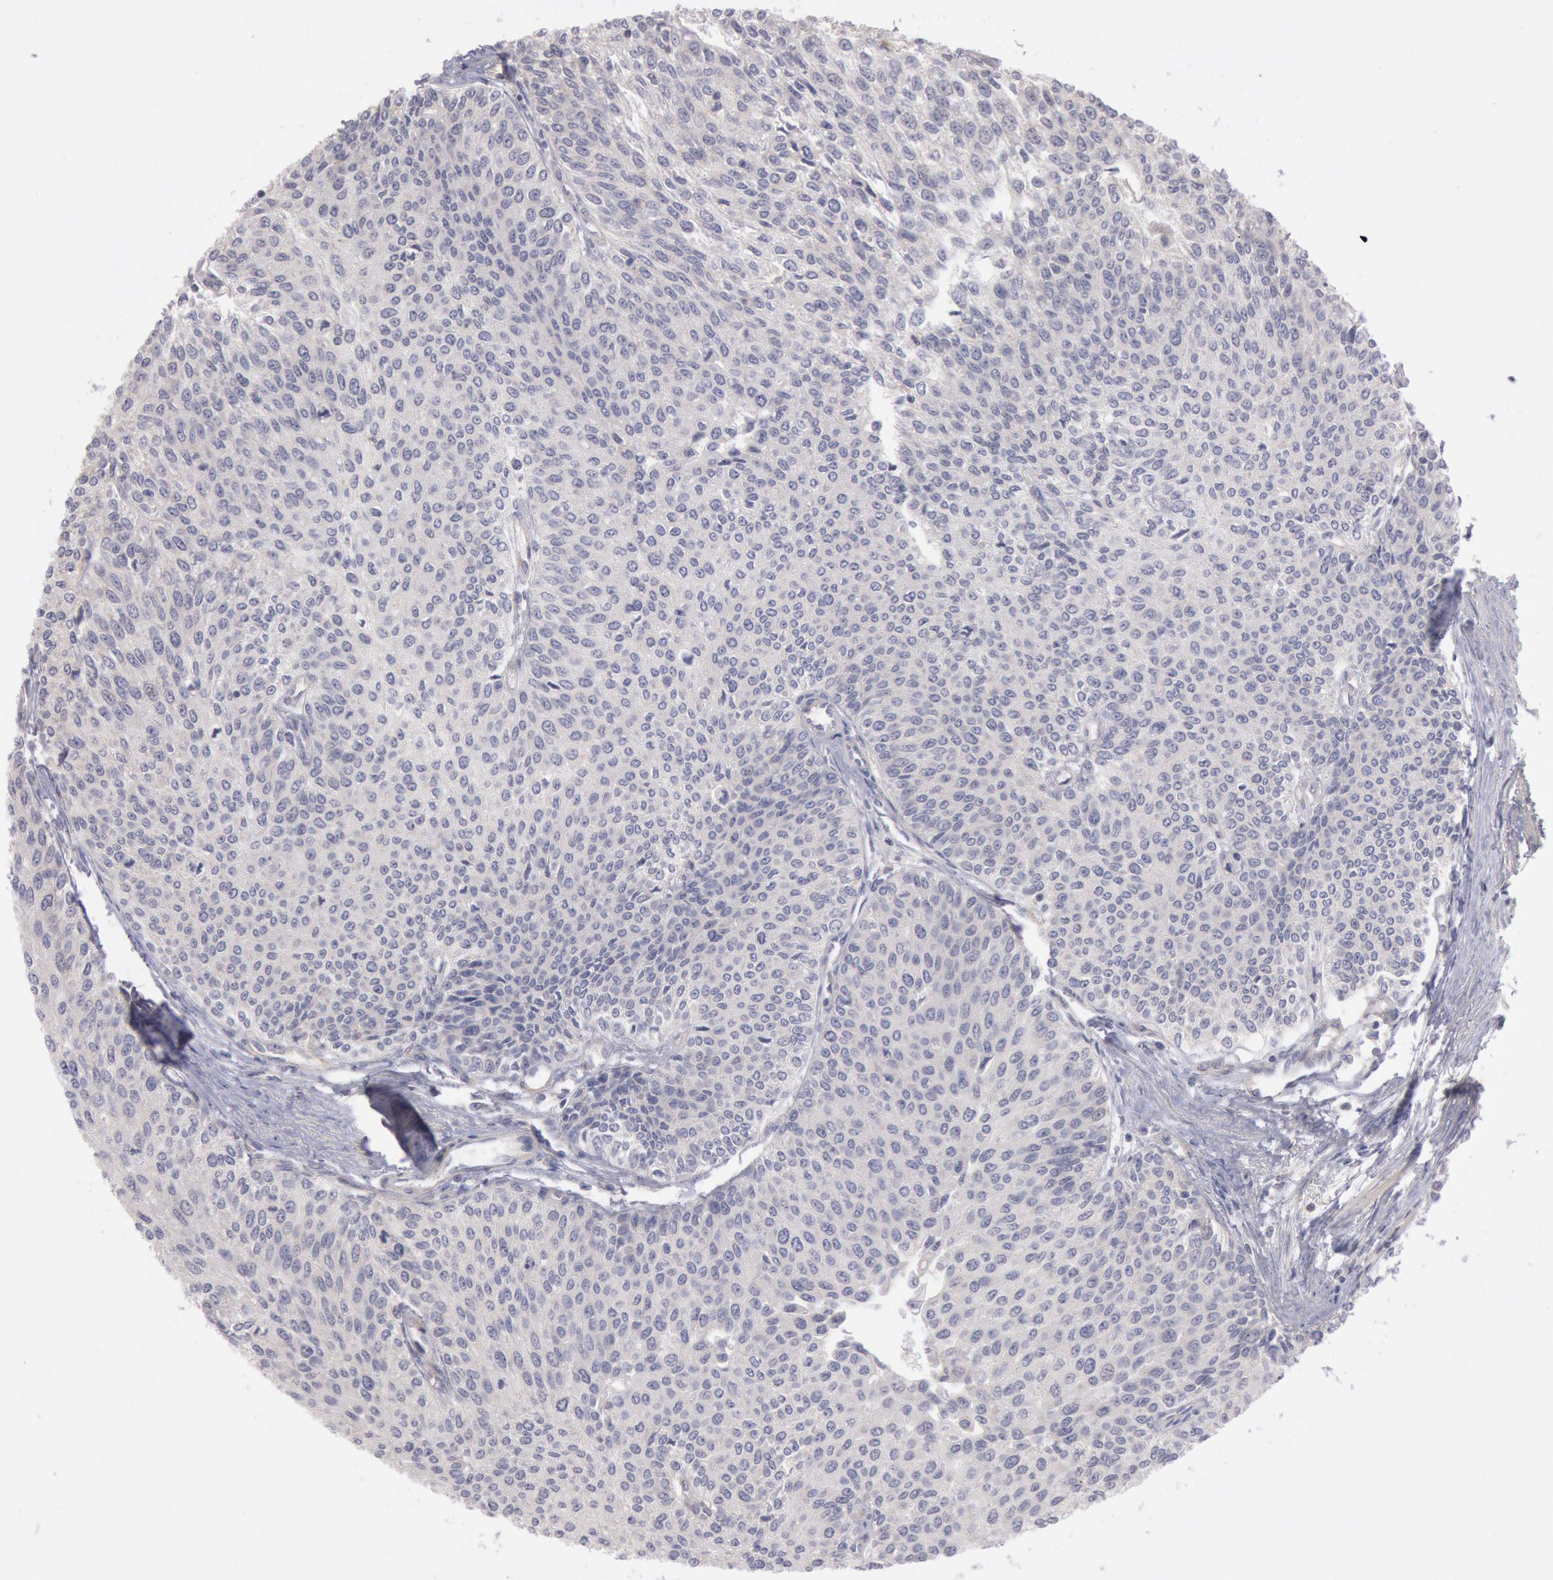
{"staining": {"intensity": "negative", "quantity": "none", "location": "none"}, "tissue": "urothelial cancer", "cell_type": "Tumor cells", "image_type": "cancer", "snomed": [{"axis": "morphology", "description": "Urothelial carcinoma, Low grade"}, {"axis": "topography", "description": "Urinary bladder"}], "caption": "Immunohistochemistry (IHC) histopathology image of urothelial carcinoma (low-grade) stained for a protein (brown), which displays no expression in tumor cells. Brightfield microscopy of IHC stained with DAB (brown) and hematoxylin (blue), captured at high magnification.", "gene": "PIK3R1", "patient": {"sex": "female", "age": 73}}